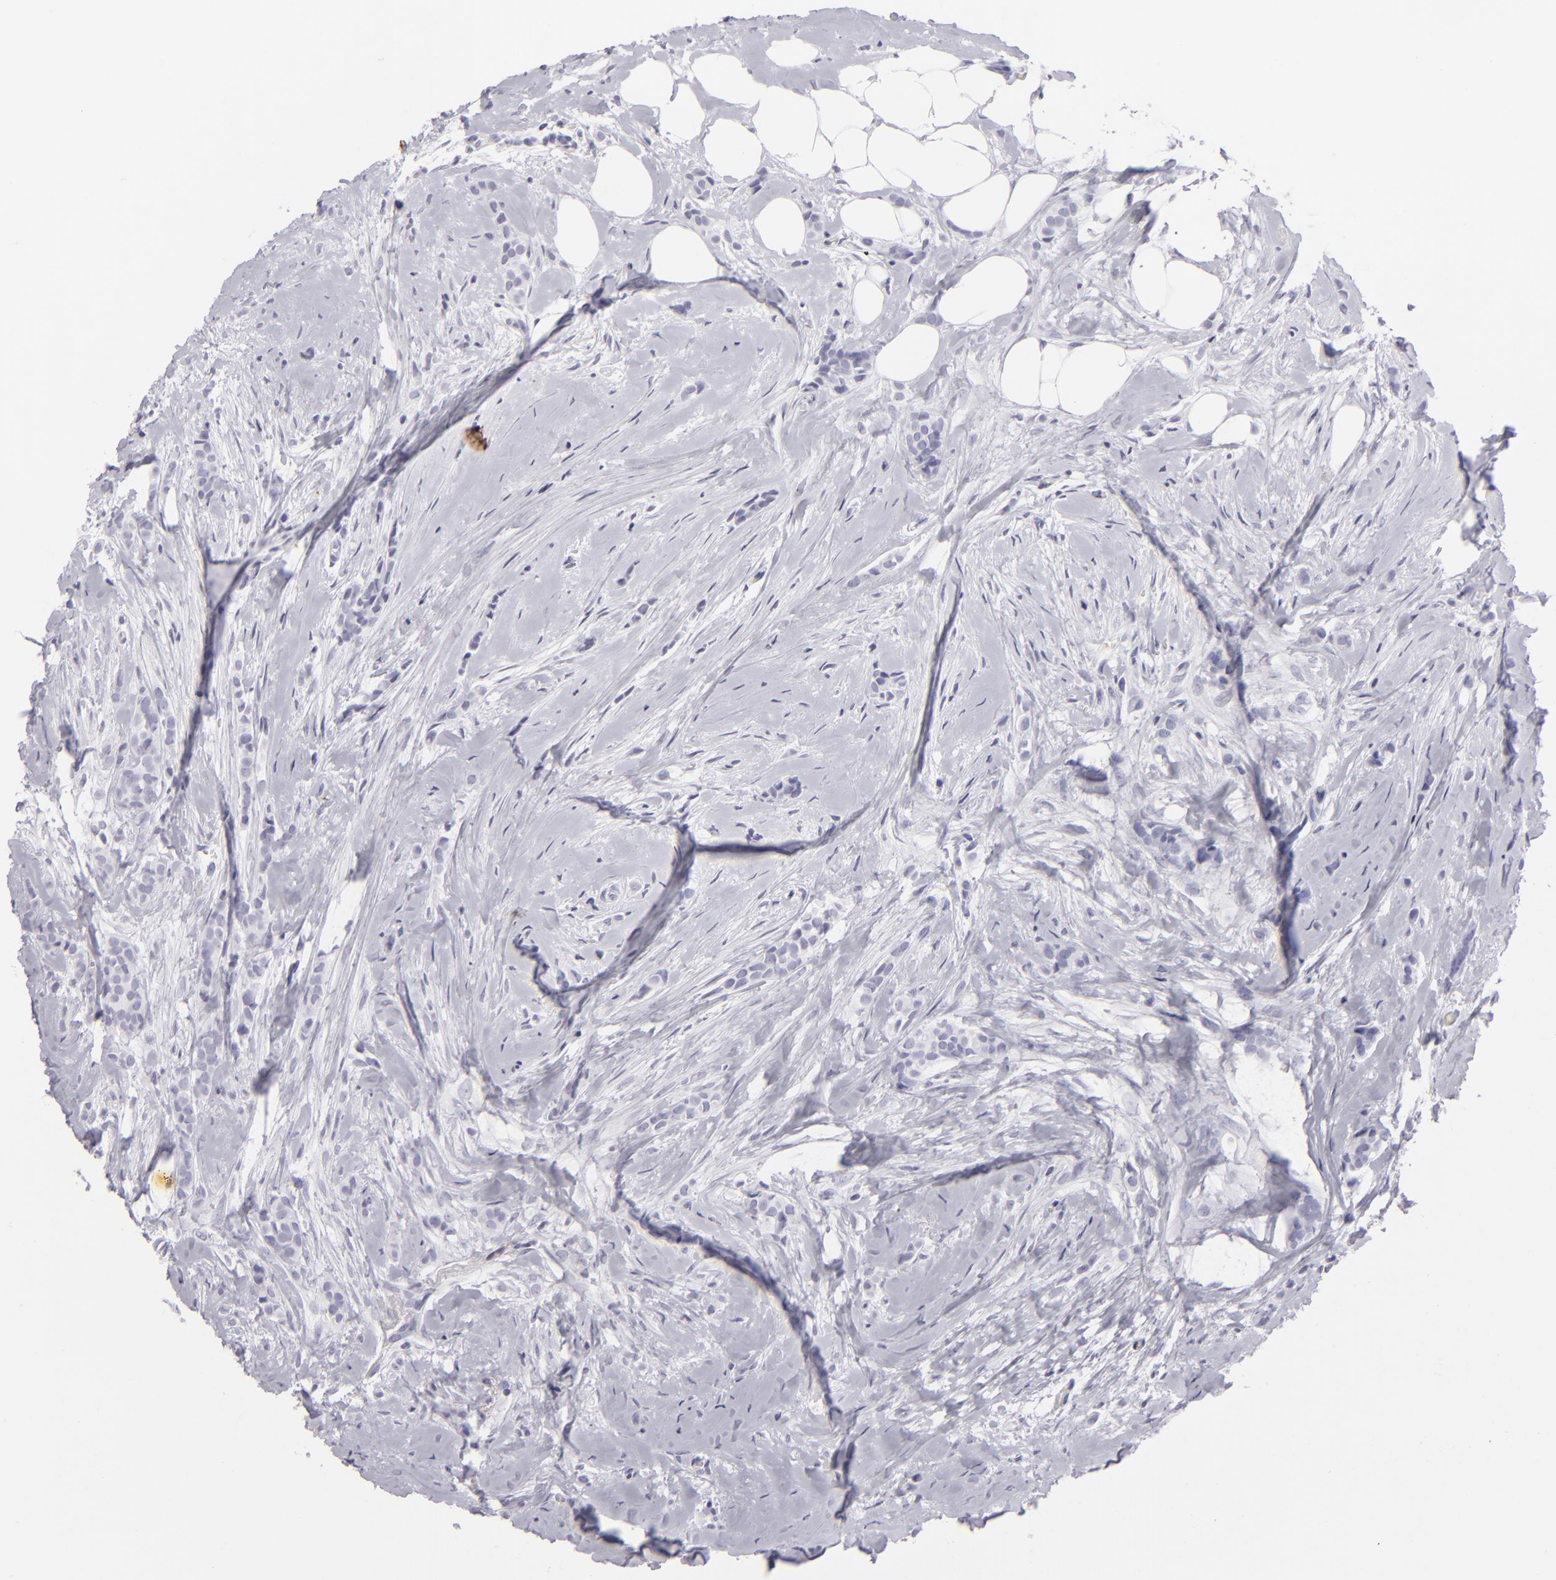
{"staining": {"intensity": "negative", "quantity": "none", "location": "none"}, "tissue": "breast cancer", "cell_type": "Tumor cells", "image_type": "cancer", "snomed": [{"axis": "morphology", "description": "Lobular carcinoma"}, {"axis": "topography", "description": "Breast"}], "caption": "Immunohistochemistry of breast cancer (lobular carcinoma) demonstrates no positivity in tumor cells.", "gene": "KRT1", "patient": {"sex": "female", "age": 56}}